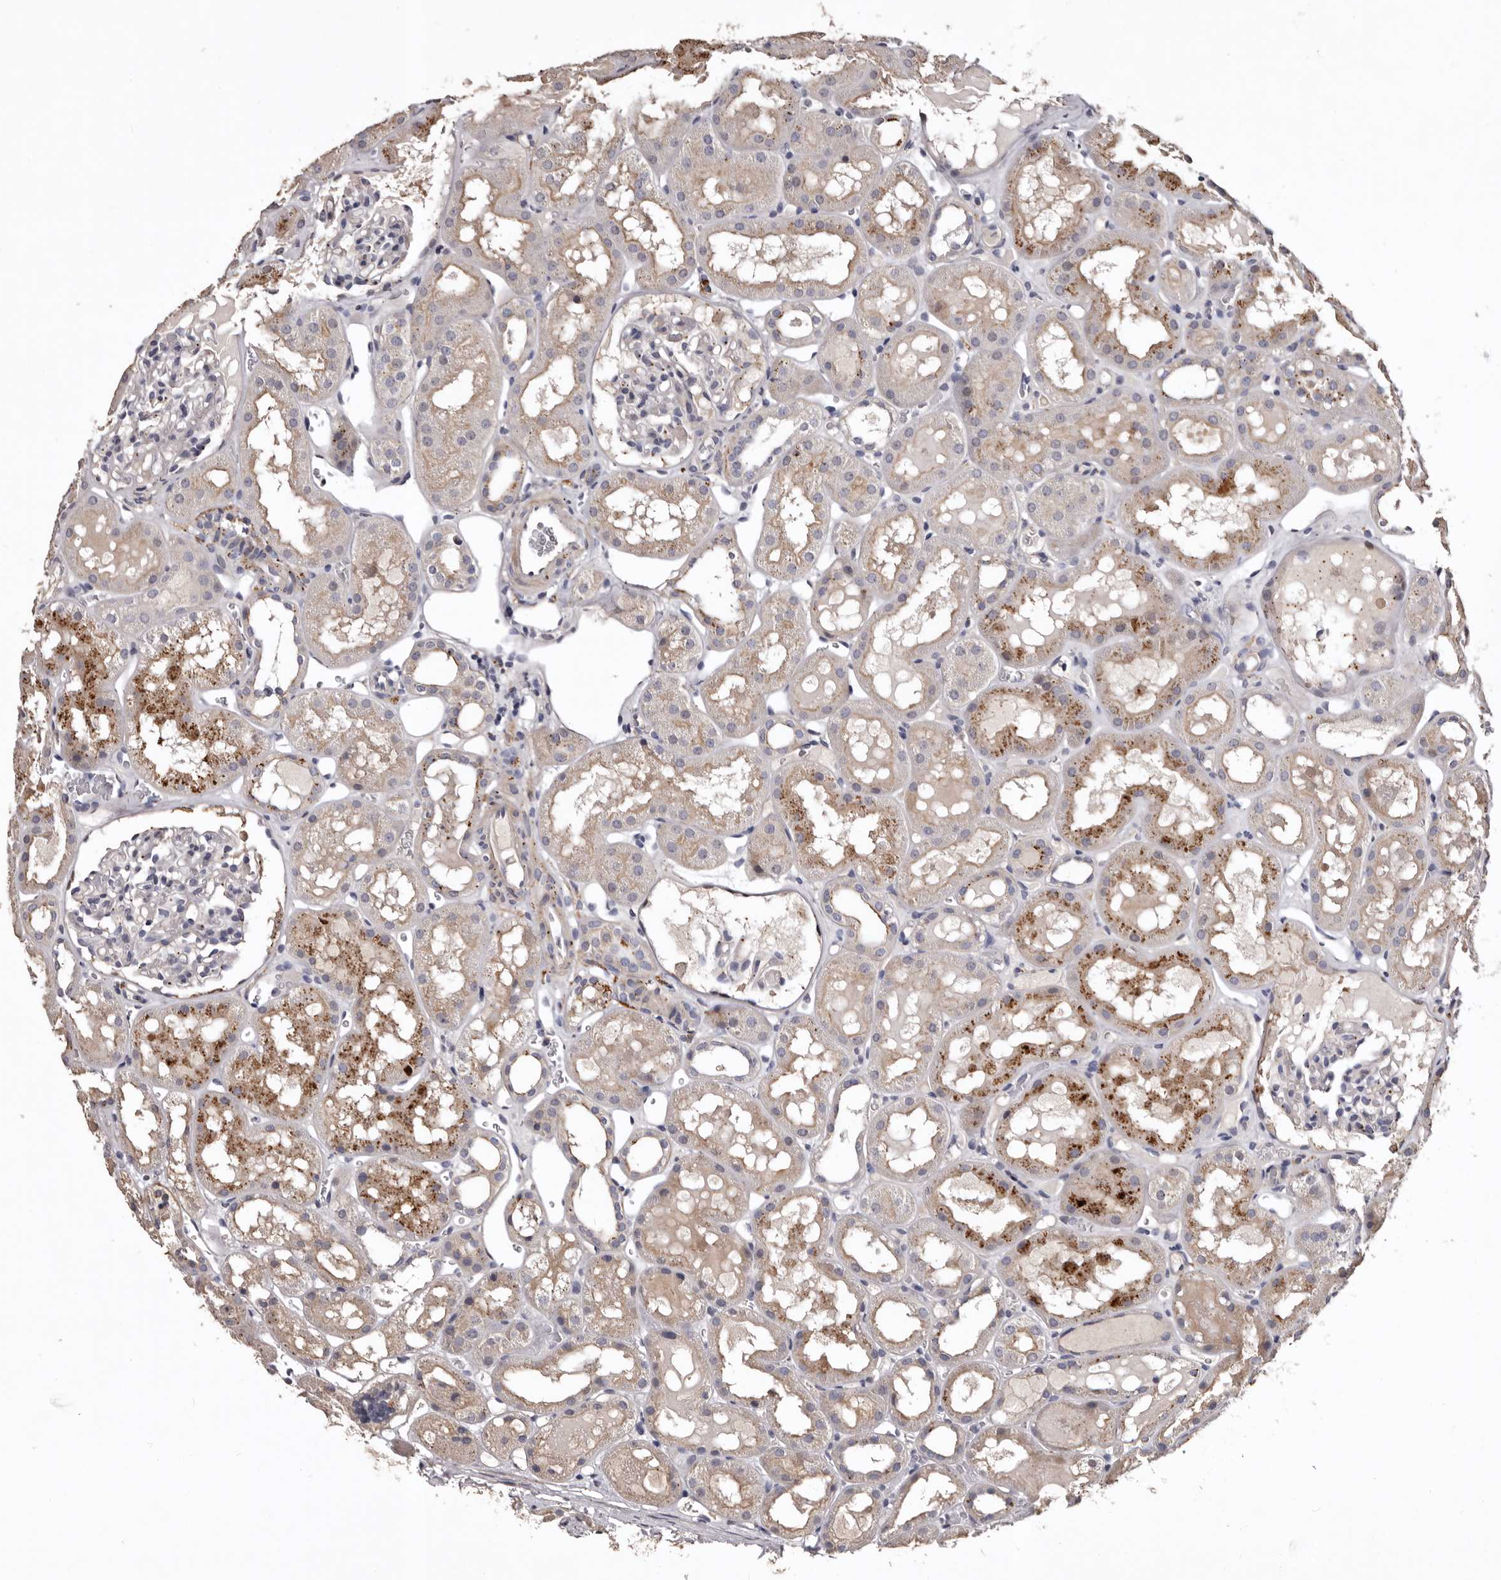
{"staining": {"intensity": "negative", "quantity": "none", "location": "none"}, "tissue": "kidney", "cell_type": "Cells in glomeruli", "image_type": "normal", "snomed": [{"axis": "morphology", "description": "Normal tissue, NOS"}, {"axis": "topography", "description": "Kidney"}, {"axis": "topography", "description": "Urinary bladder"}], "caption": "High power microscopy photomicrograph of an immunohistochemistry (IHC) photomicrograph of unremarkable kidney, revealing no significant staining in cells in glomeruli. (DAB IHC with hematoxylin counter stain).", "gene": "SLC10A4", "patient": {"sex": "male", "age": 16}}